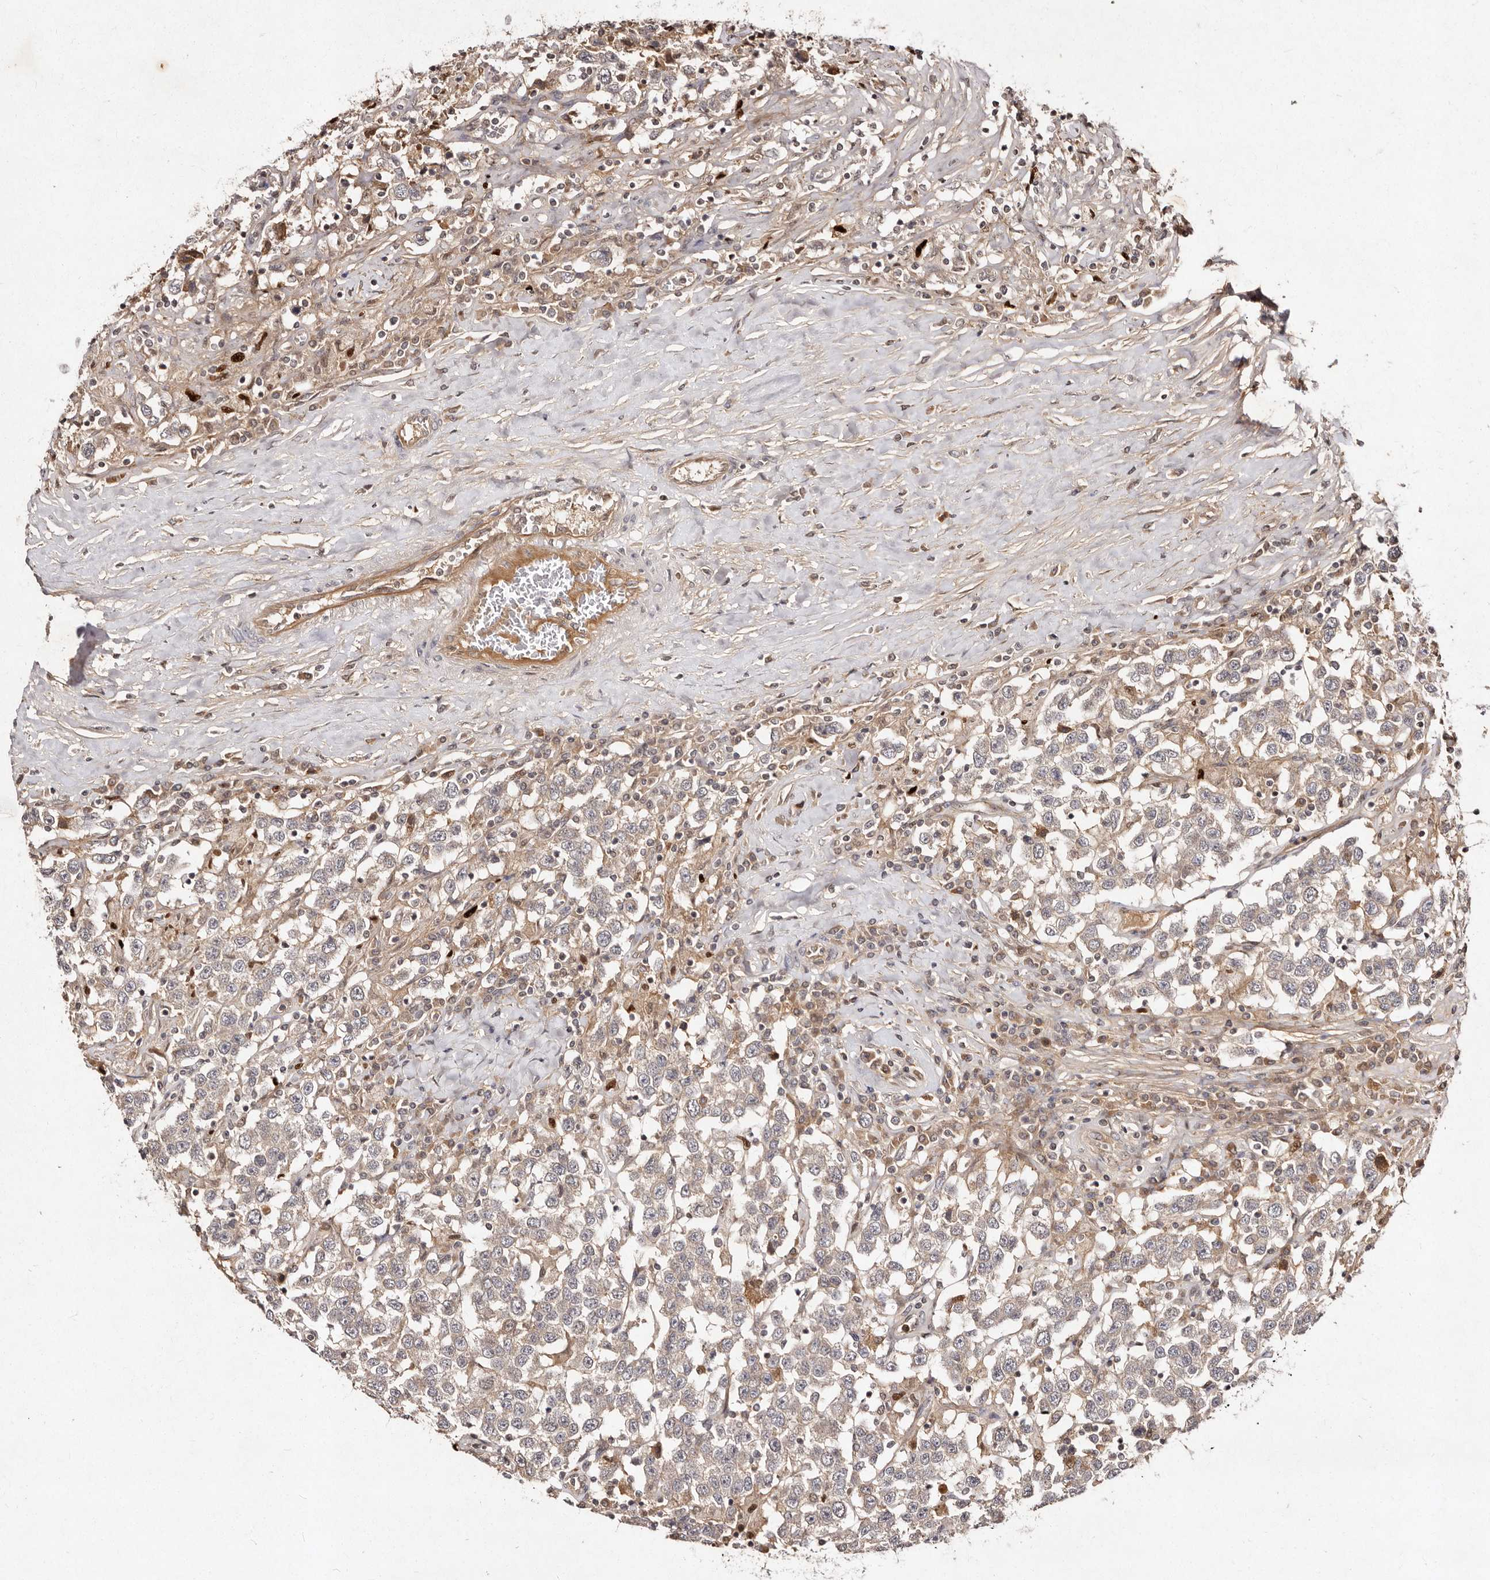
{"staining": {"intensity": "weak", "quantity": "25%-75%", "location": "cytoplasmic/membranous"}, "tissue": "testis cancer", "cell_type": "Tumor cells", "image_type": "cancer", "snomed": [{"axis": "morphology", "description": "Seminoma, NOS"}, {"axis": "topography", "description": "Testis"}], "caption": "This photomicrograph demonstrates testis cancer (seminoma) stained with immunohistochemistry (IHC) to label a protein in brown. The cytoplasmic/membranous of tumor cells show weak positivity for the protein. Nuclei are counter-stained blue.", "gene": "LCORL", "patient": {"sex": "male", "age": 41}}